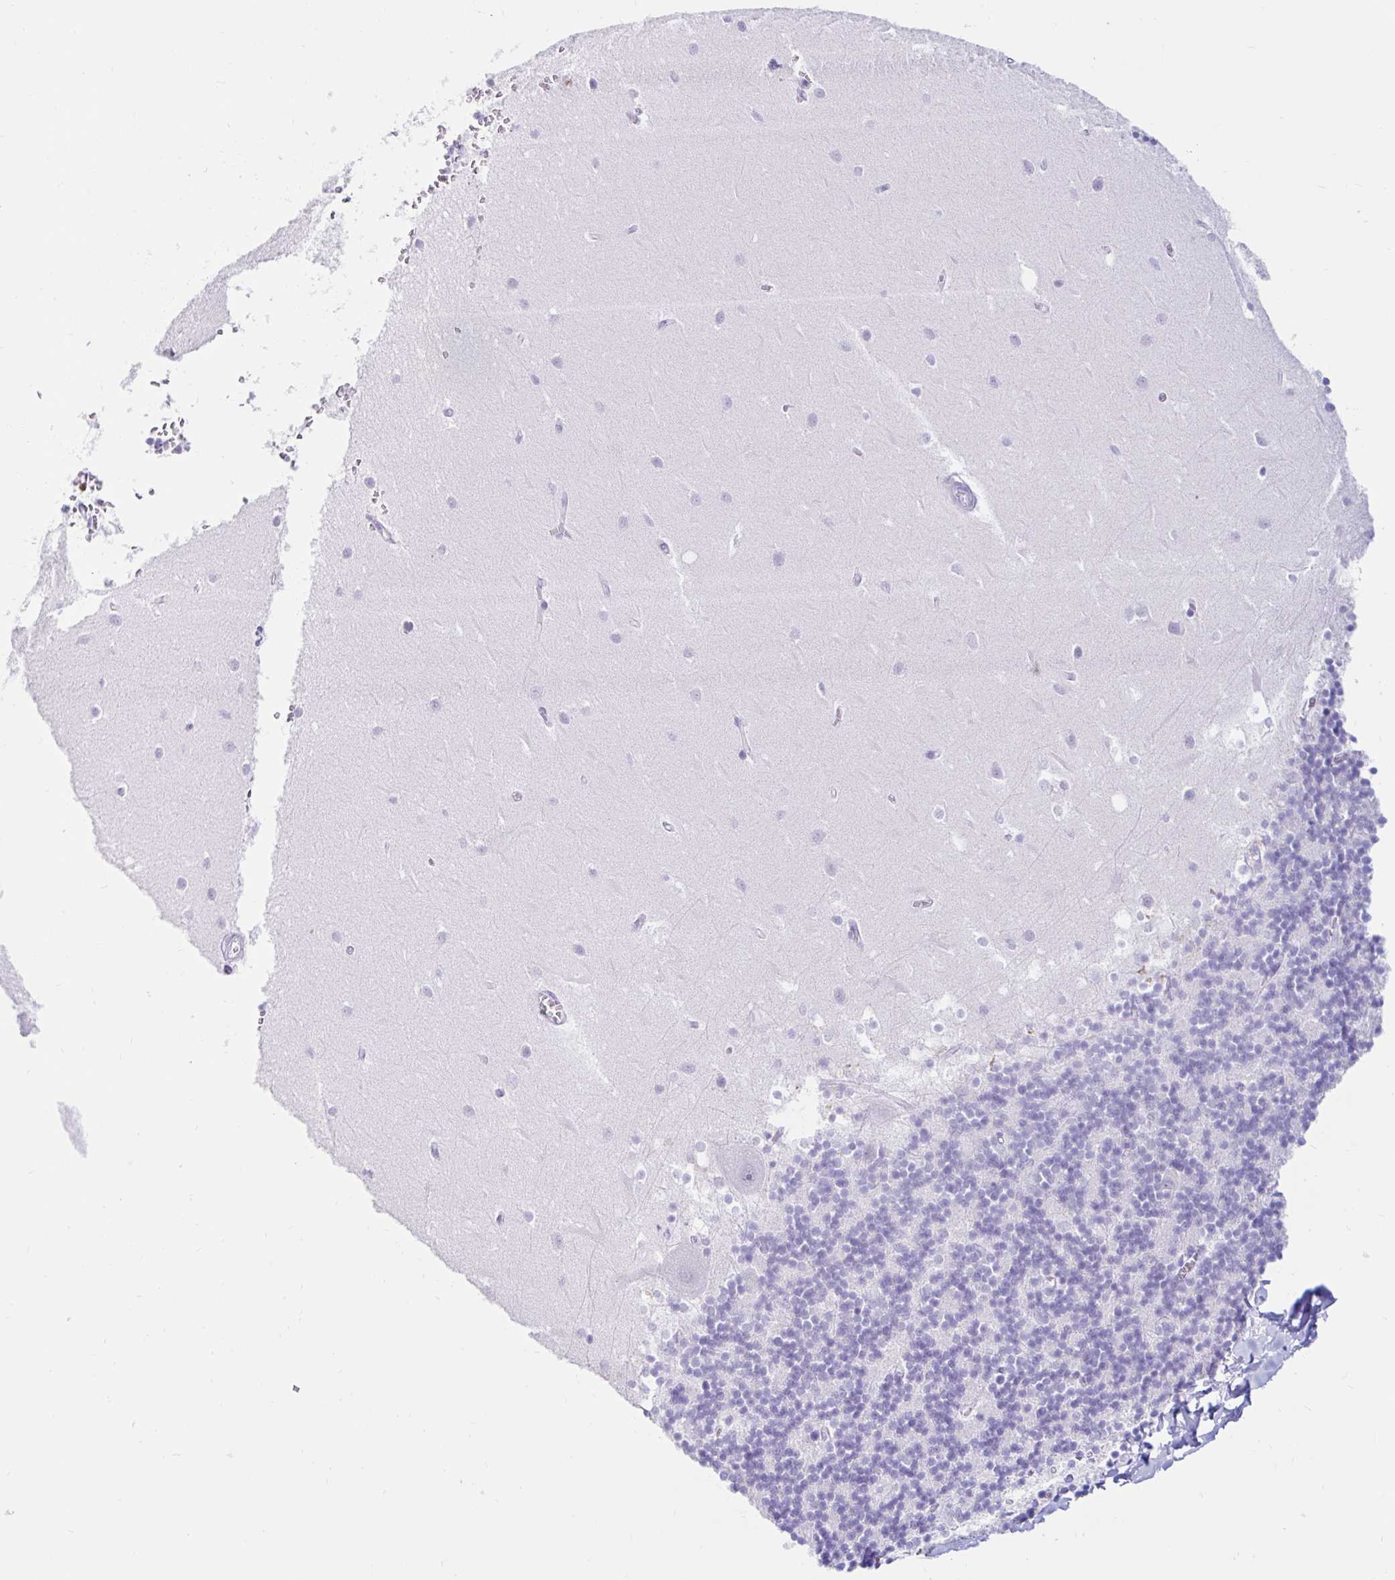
{"staining": {"intensity": "negative", "quantity": "none", "location": "none"}, "tissue": "cerebellum", "cell_type": "Cells in granular layer", "image_type": "normal", "snomed": [{"axis": "morphology", "description": "Normal tissue, NOS"}, {"axis": "topography", "description": "Cerebellum"}], "caption": "Immunohistochemistry (IHC) of unremarkable human cerebellum reveals no staining in cells in granular layer.", "gene": "BEST1", "patient": {"sex": "male", "age": 54}}